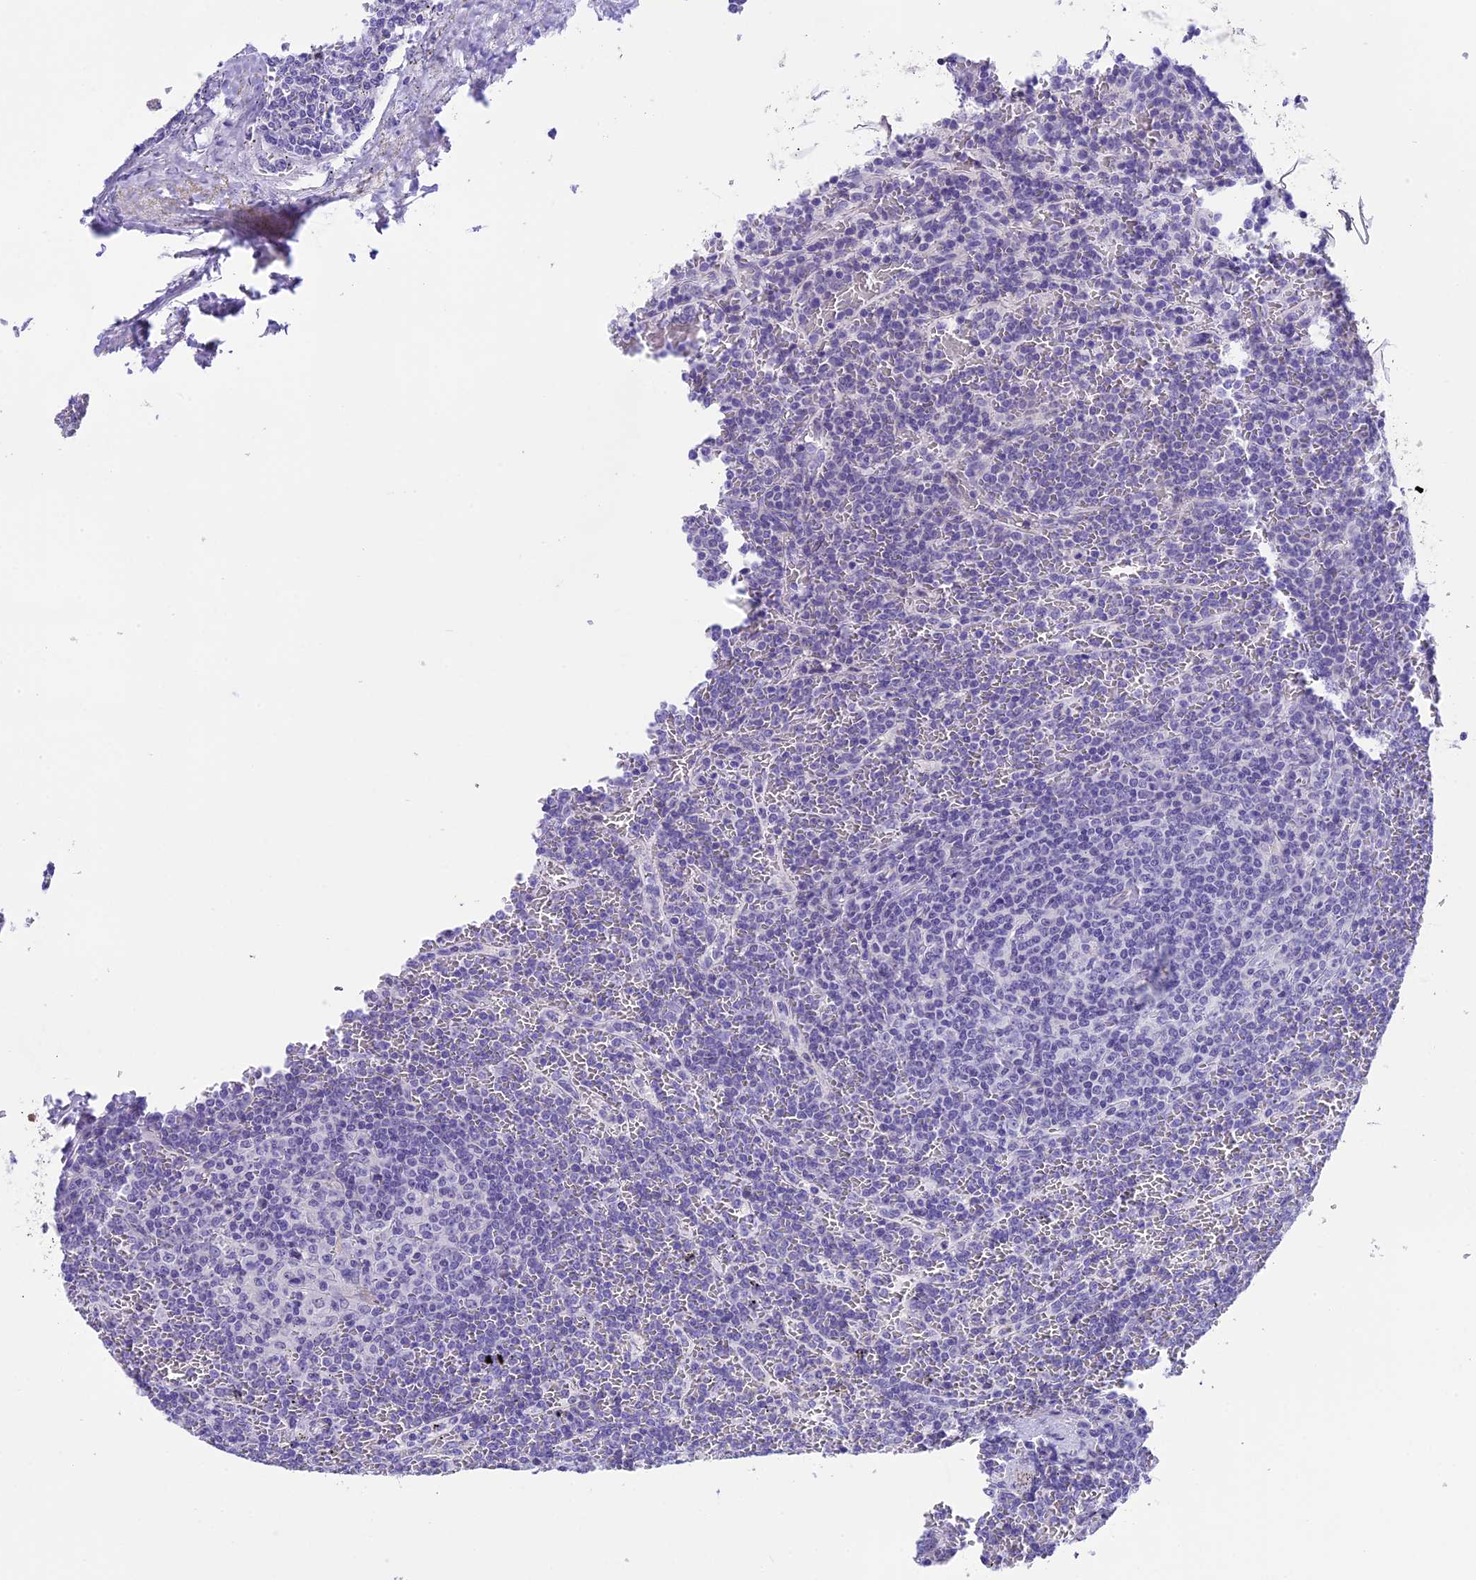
{"staining": {"intensity": "negative", "quantity": "none", "location": "none"}, "tissue": "lymphoma", "cell_type": "Tumor cells", "image_type": "cancer", "snomed": [{"axis": "morphology", "description": "Malignant lymphoma, non-Hodgkin's type, Low grade"}, {"axis": "topography", "description": "Spleen"}], "caption": "A micrograph of lymphoma stained for a protein displays no brown staining in tumor cells.", "gene": "PRR15", "patient": {"sex": "female", "age": 19}}